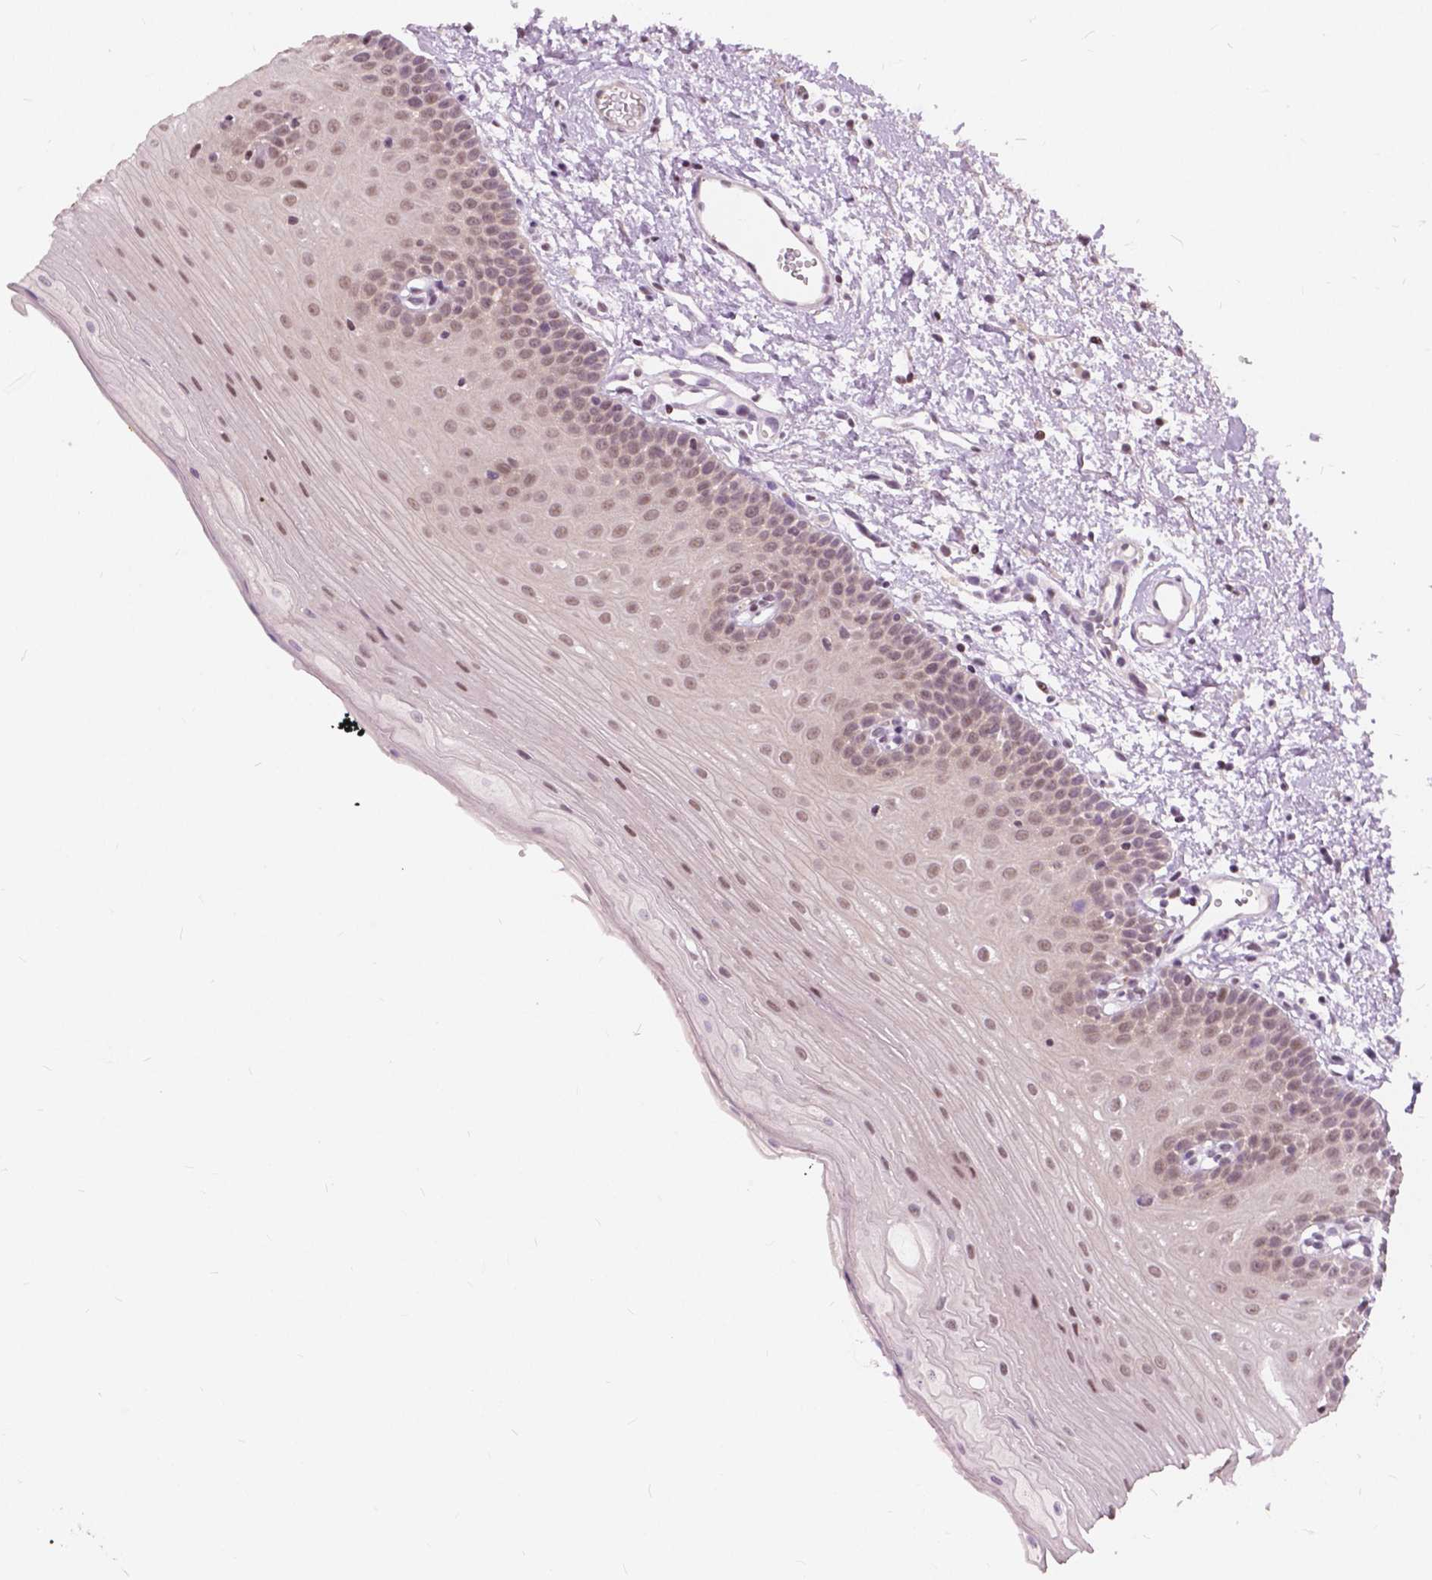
{"staining": {"intensity": "weak", "quantity": ">75%", "location": "nuclear"}, "tissue": "oral mucosa", "cell_type": "Squamous epithelial cells", "image_type": "normal", "snomed": [{"axis": "morphology", "description": "Normal tissue, NOS"}, {"axis": "morphology", "description": "Adenocarcinoma, NOS"}, {"axis": "topography", "description": "Oral tissue"}, {"axis": "topography", "description": "Head-Neck"}], "caption": "DAB immunohistochemical staining of normal oral mucosa demonstrates weak nuclear protein staining in about >75% of squamous epithelial cells. The protein of interest is shown in brown color, while the nuclei are stained blue.", "gene": "DLX6", "patient": {"sex": "female", "age": 57}}